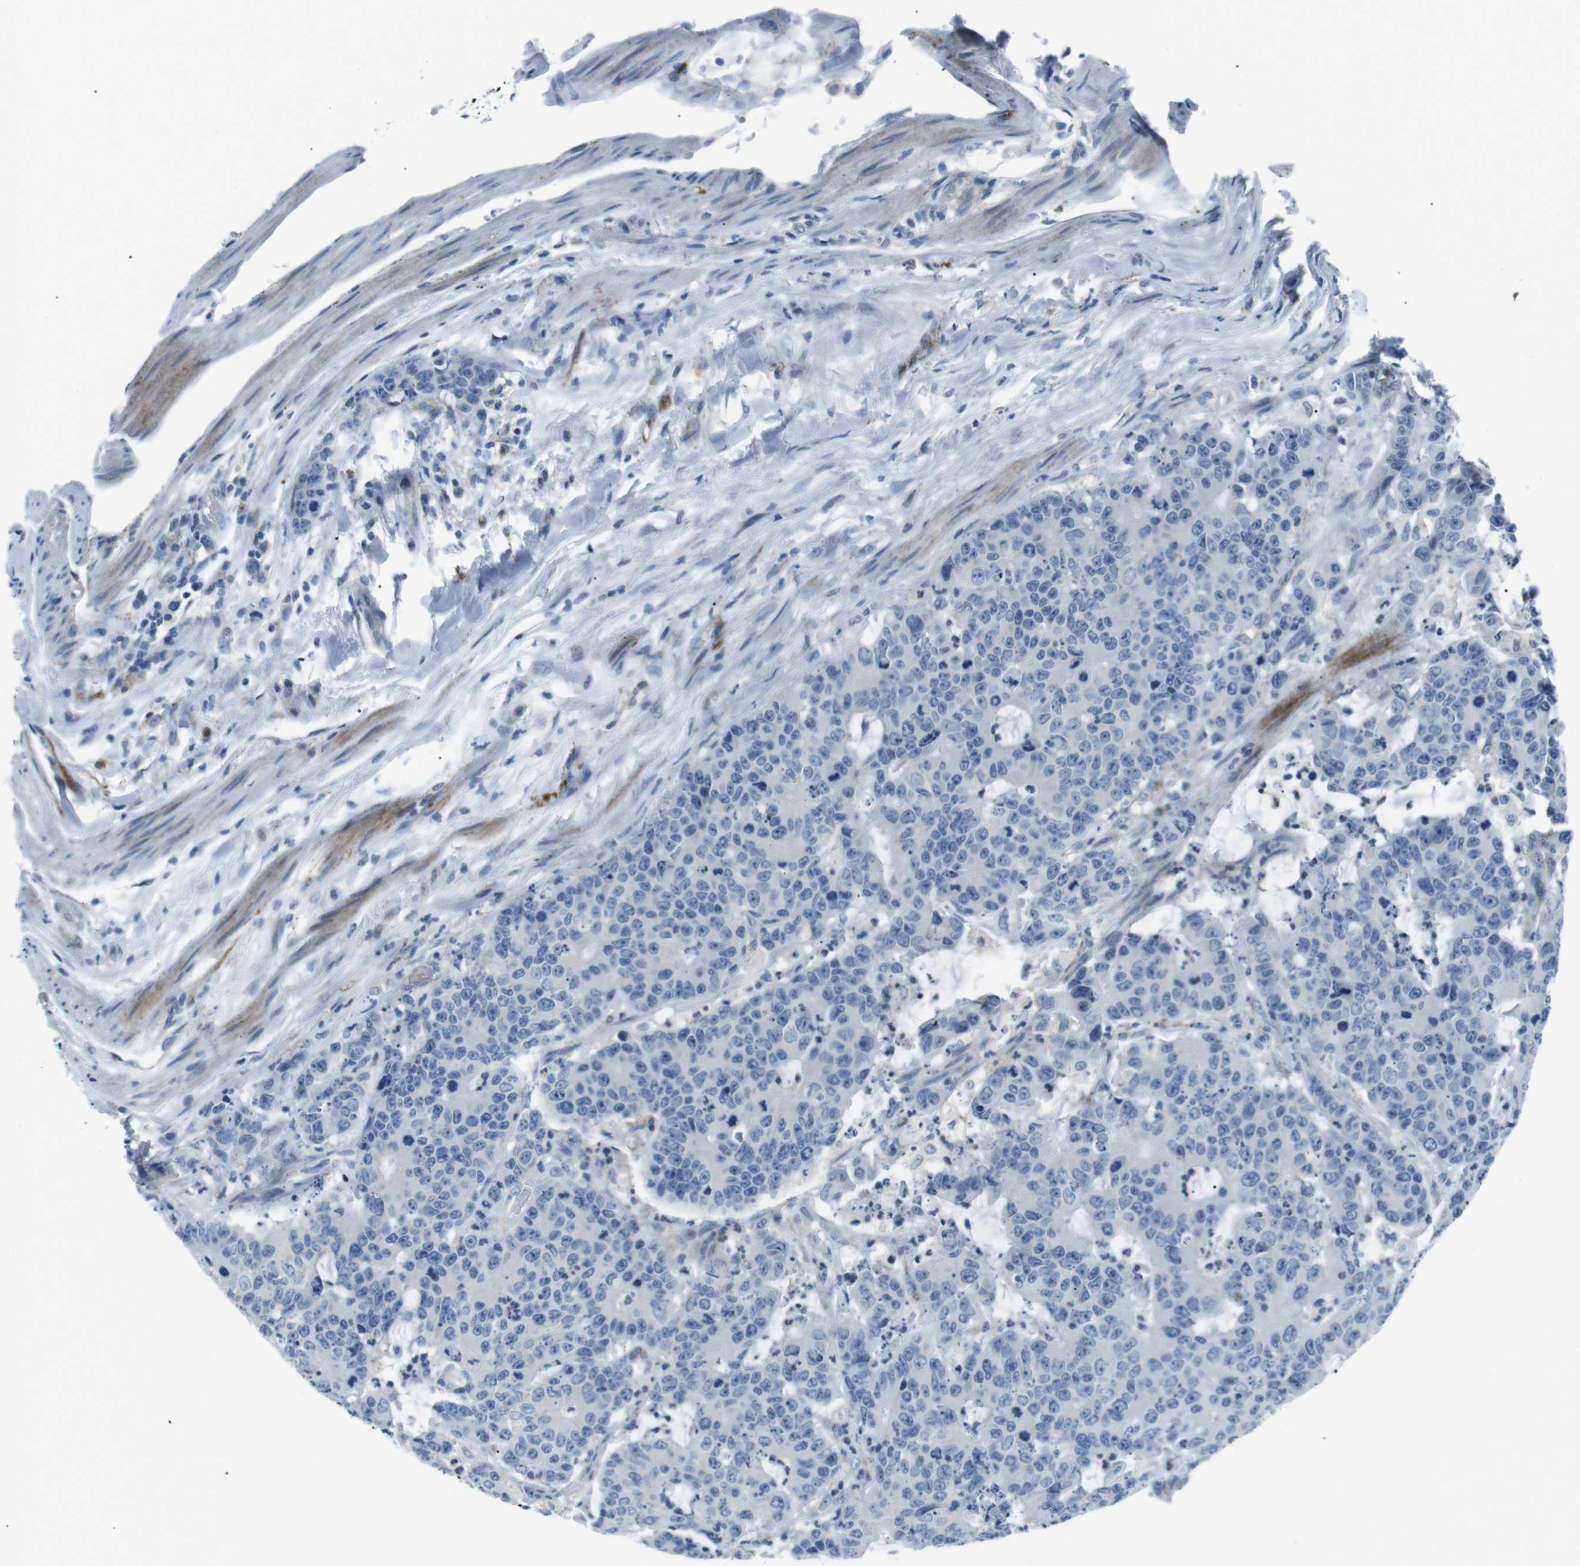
{"staining": {"intensity": "negative", "quantity": "none", "location": "none"}, "tissue": "colorectal cancer", "cell_type": "Tumor cells", "image_type": "cancer", "snomed": [{"axis": "morphology", "description": "Adenocarcinoma, NOS"}, {"axis": "topography", "description": "Colon"}], "caption": "An image of human adenocarcinoma (colorectal) is negative for staining in tumor cells.", "gene": "CSF2RA", "patient": {"sex": "female", "age": 86}}